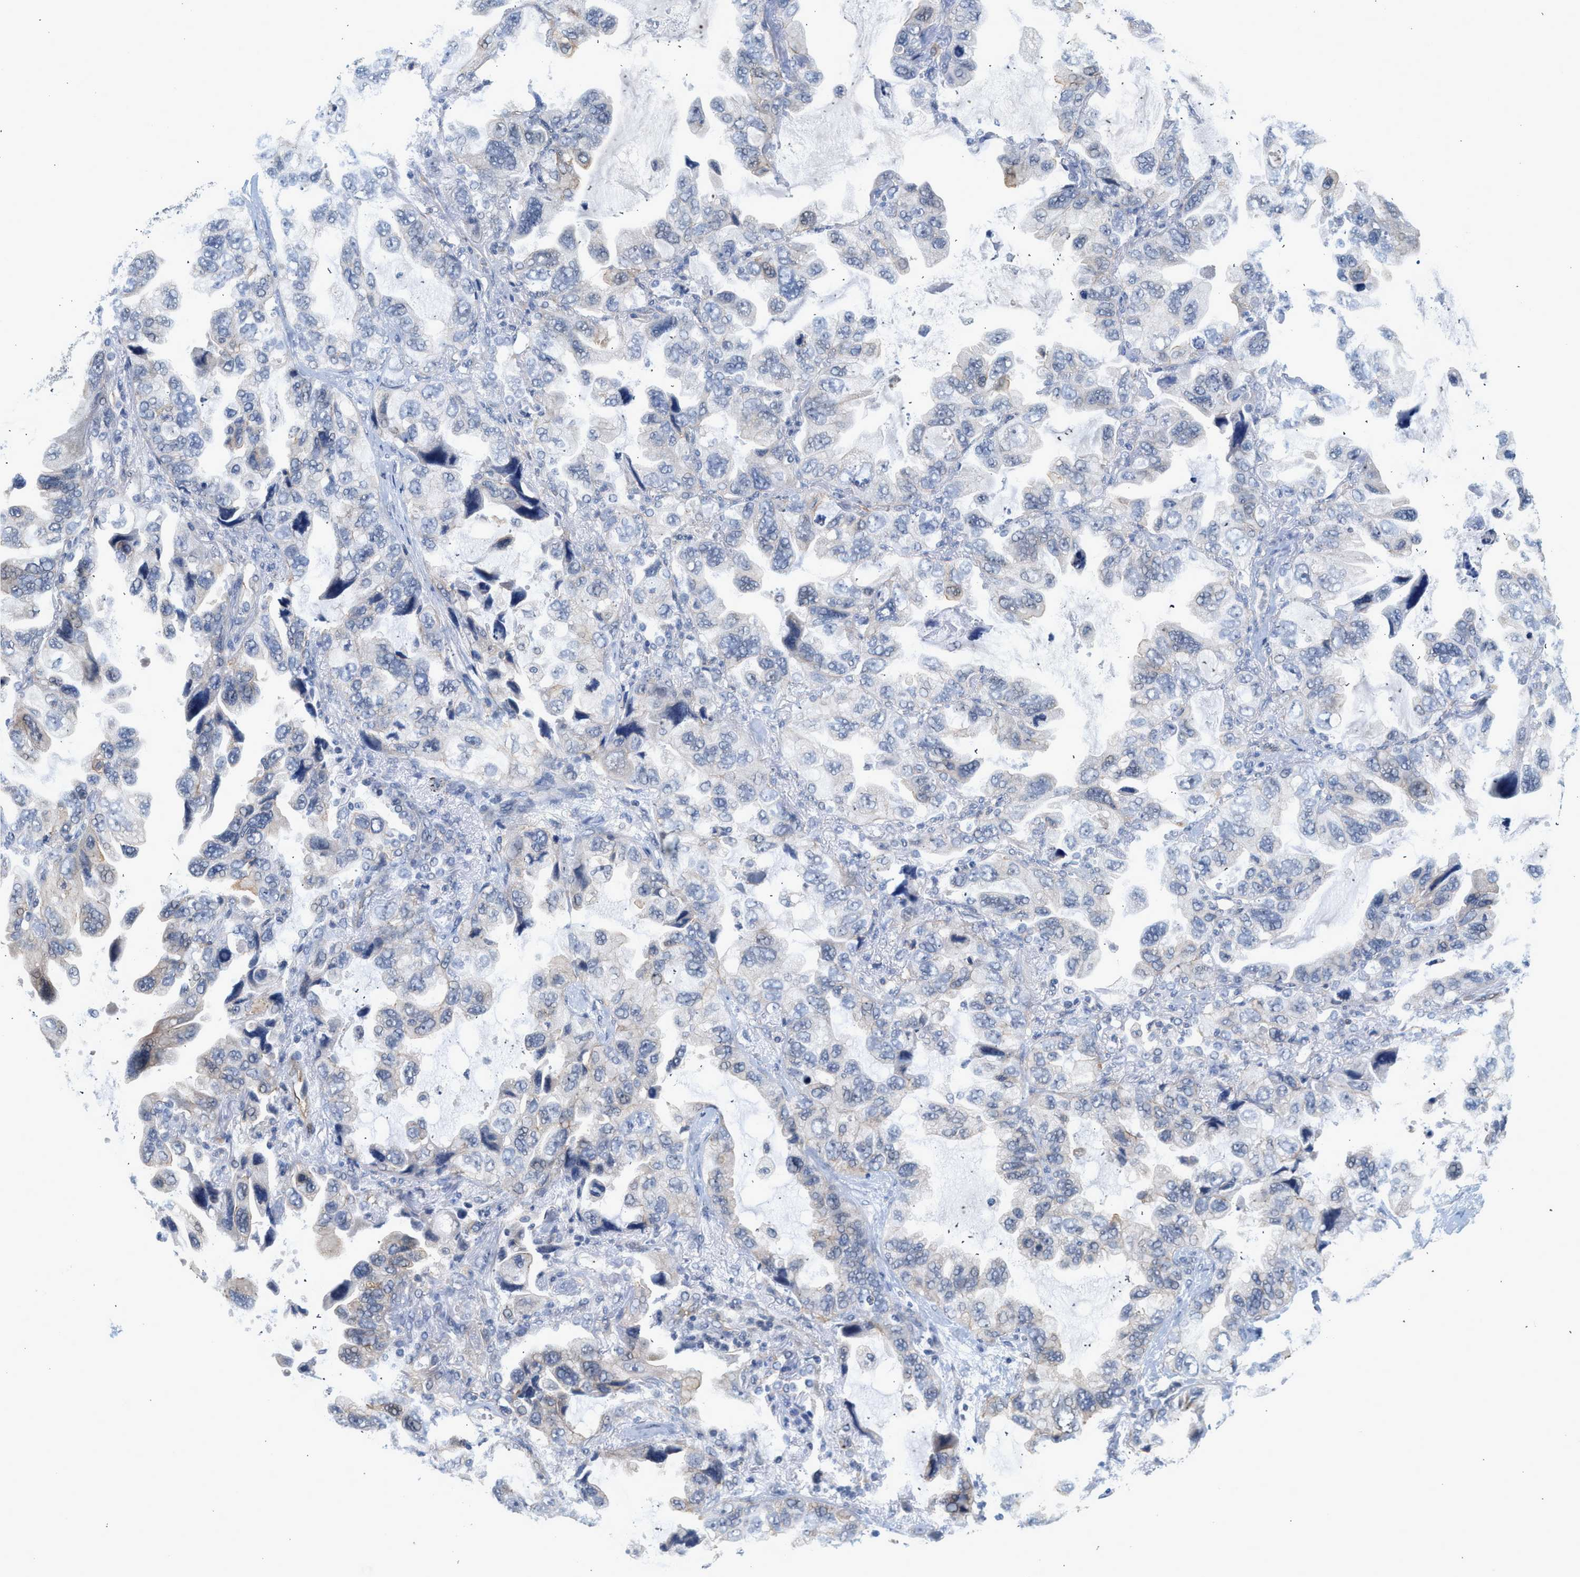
{"staining": {"intensity": "weak", "quantity": "<25%", "location": "cytoplasmic/membranous"}, "tissue": "lung cancer", "cell_type": "Tumor cells", "image_type": "cancer", "snomed": [{"axis": "morphology", "description": "Squamous cell carcinoma, NOS"}, {"axis": "topography", "description": "Lung"}], "caption": "Immunohistochemistry image of lung squamous cell carcinoma stained for a protein (brown), which shows no positivity in tumor cells.", "gene": "CSF3R", "patient": {"sex": "female", "age": 73}}